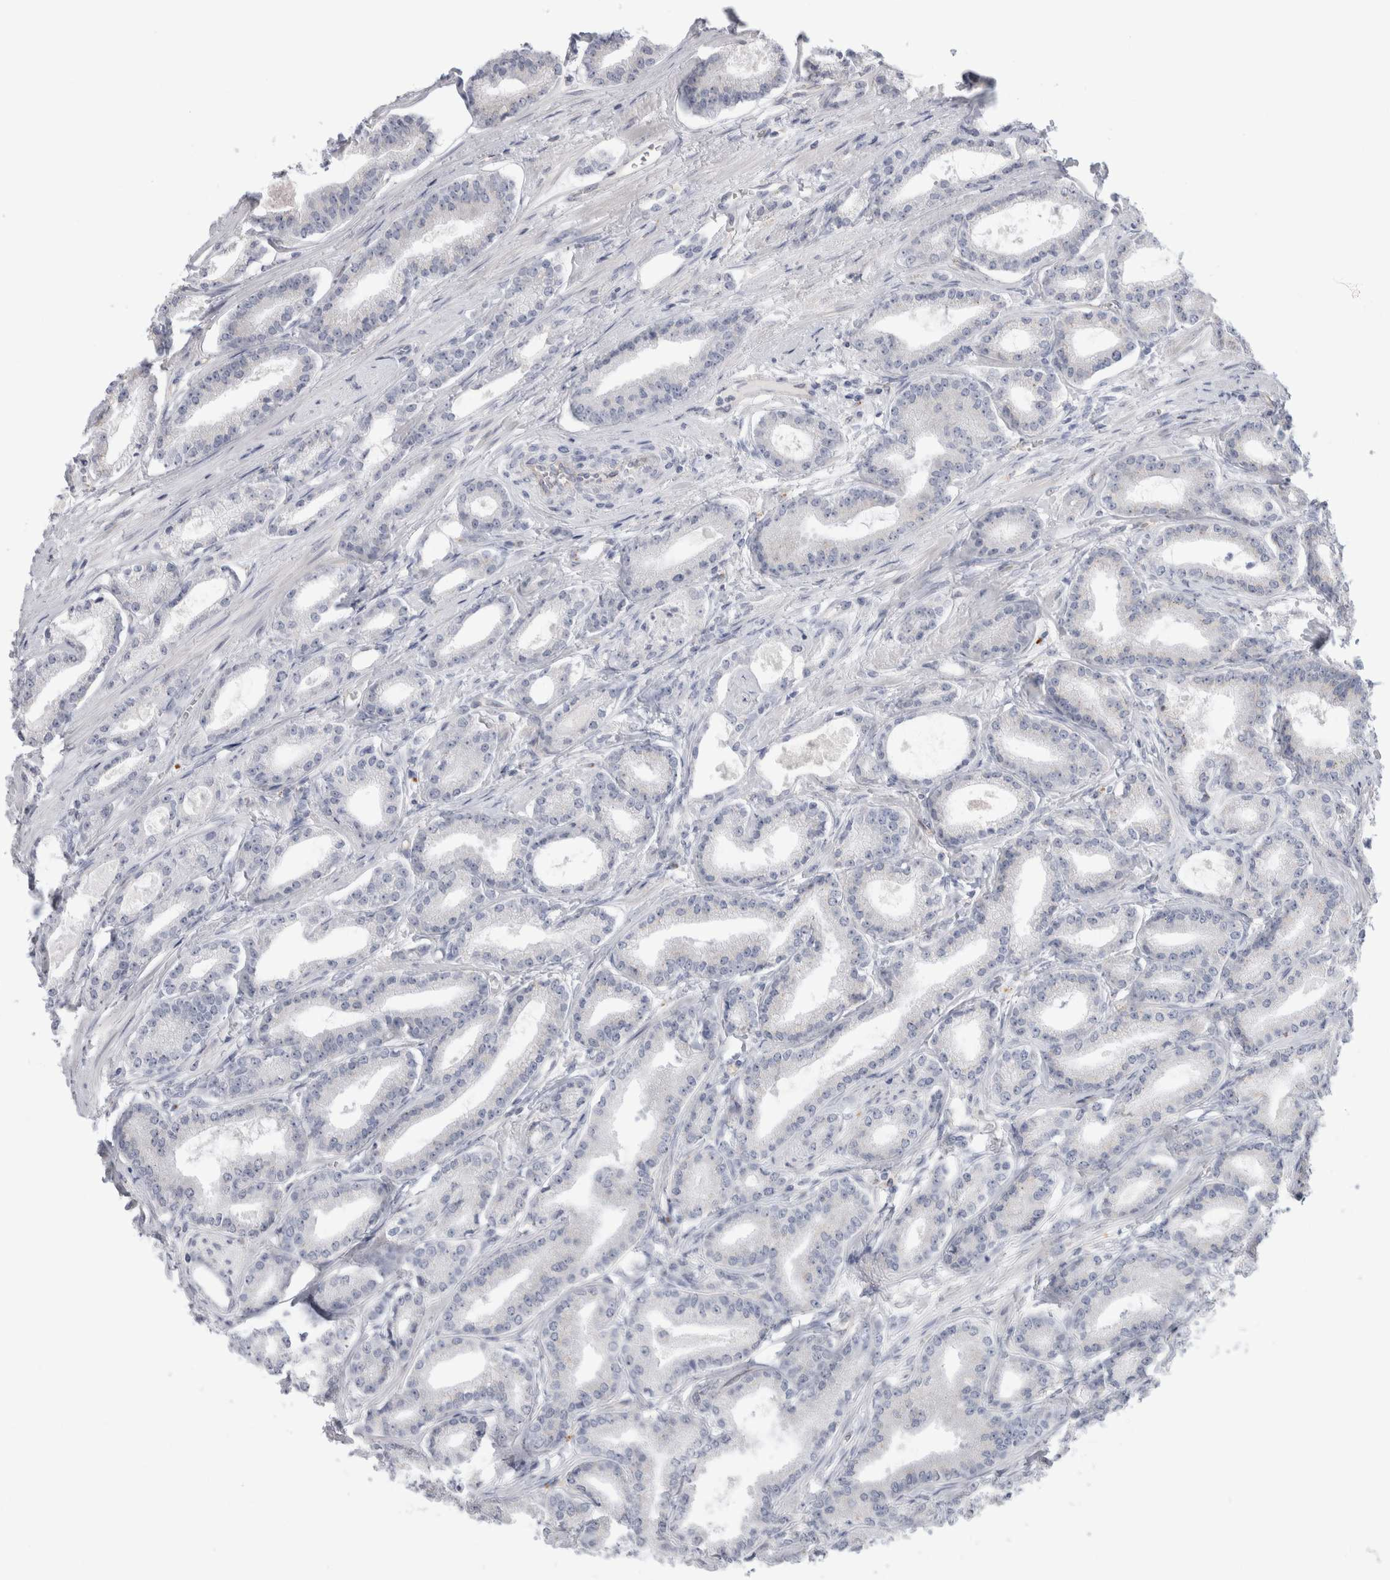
{"staining": {"intensity": "negative", "quantity": "none", "location": "none"}, "tissue": "prostate cancer", "cell_type": "Tumor cells", "image_type": "cancer", "snomed": [{"axis": "morphology", "description": "Adenocarcinoma, Low grade"}, {"axis": "topography", "description": "Prostate"}], "caption": "This photomicrograph is of prostate cancer (adenocarcinoma (low-grade)) stained with immunohistochemistry to label a protein in brown with the nuclei are counter-stained blue. There is no expression in tumor cells.", "gene": "ANKMY1", "patient": {"sex": "male", "age": 60}}